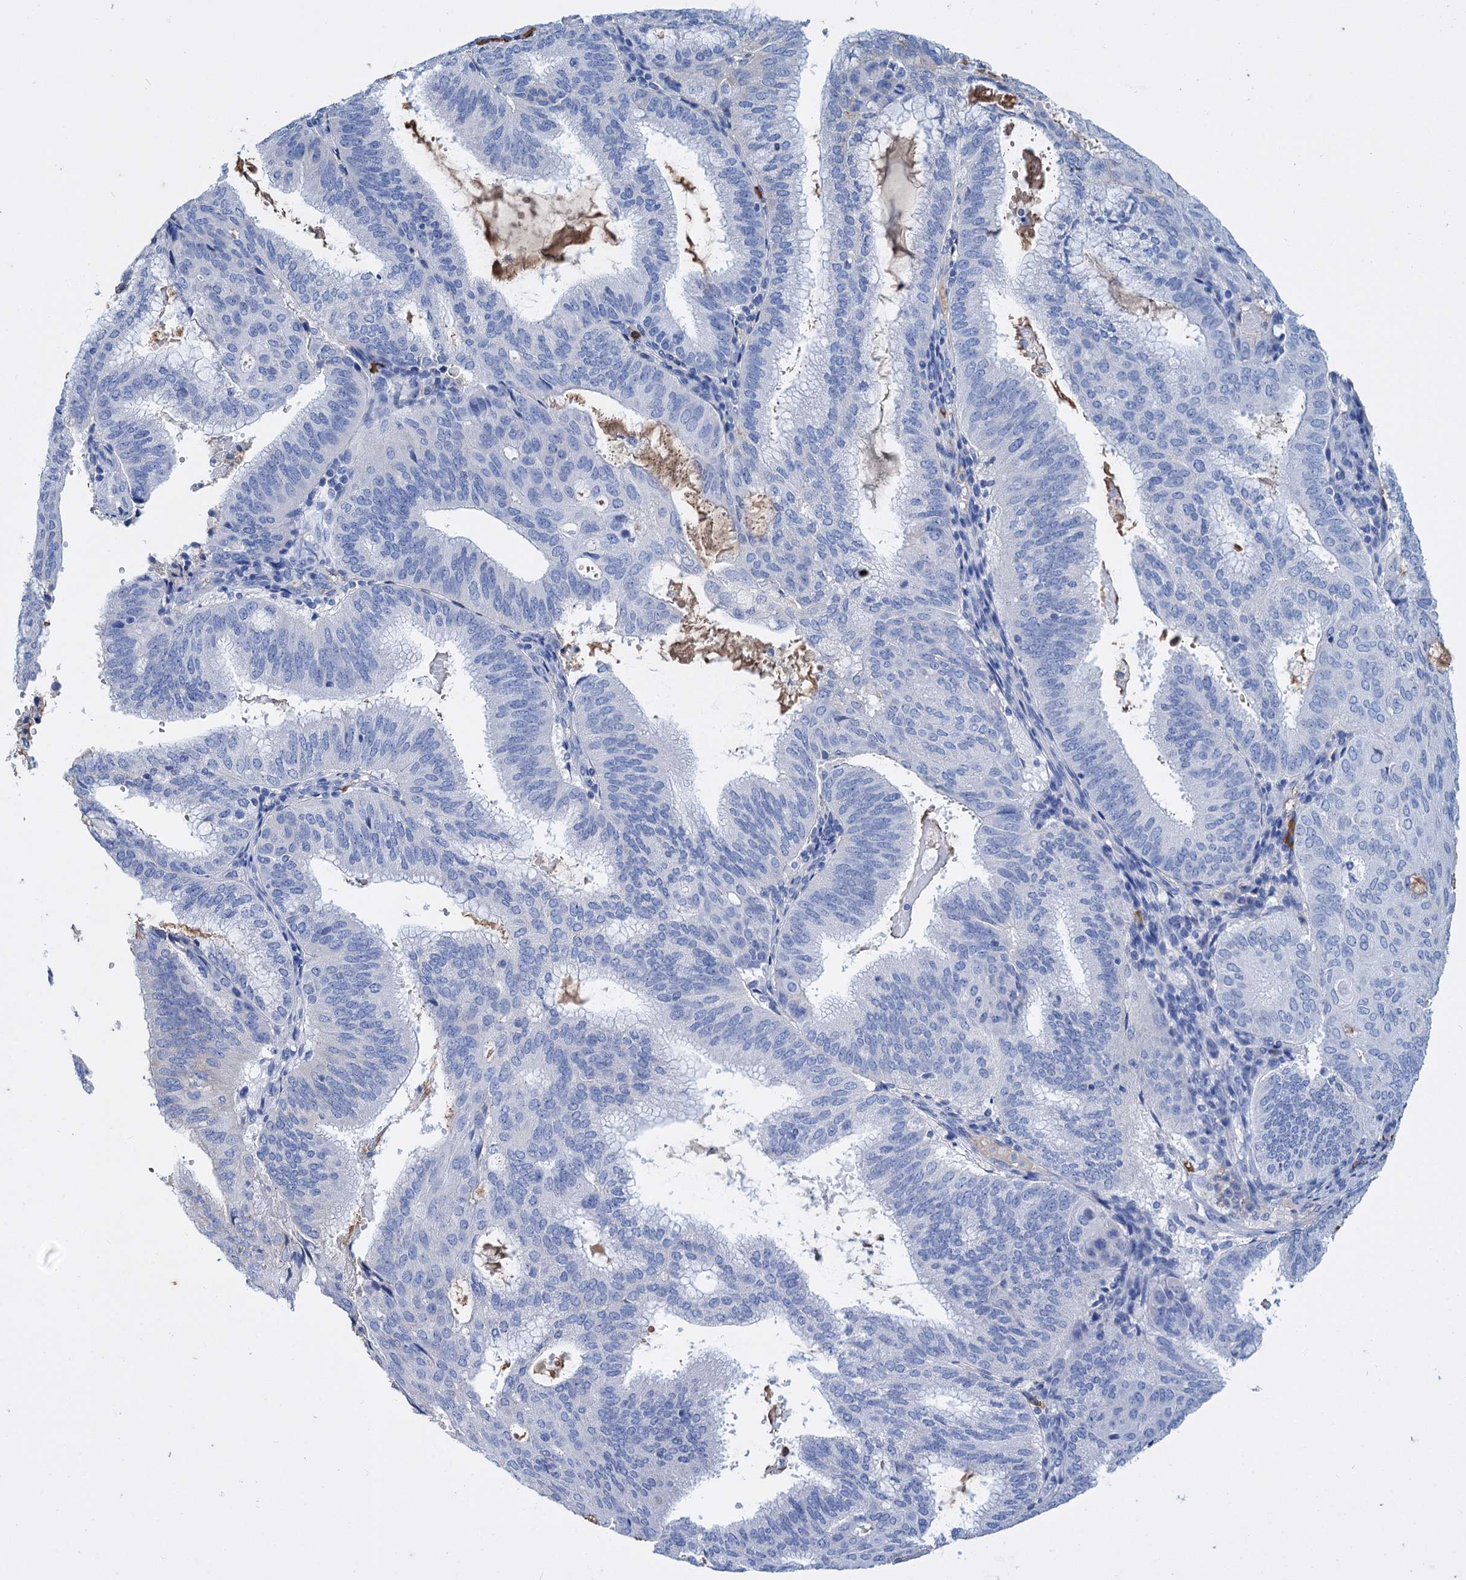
{"staining": {"intensity": "negative", "quantity": "none", "location": "none"}, "tissue": "endometrial cancer", "cell_type": "Tumor cells", "image_type": "cancer", "snomed": [{"axis": "morphology", "description": "Adenocarcinoma, NOS"}, {"axis": "topography", "description": "Endometrium"}], "caption": "DAB (3,3'-diaminobenzidine) immunohistochemical staining of endometrial adenocarcinoma demonstrates no significant positivity in tumor cells. (DAB (3,3'-diaminobenzidine) IHC, high magnification).", "gene": "FBXW12", "patient": {"sex": "female", "age": 49}}